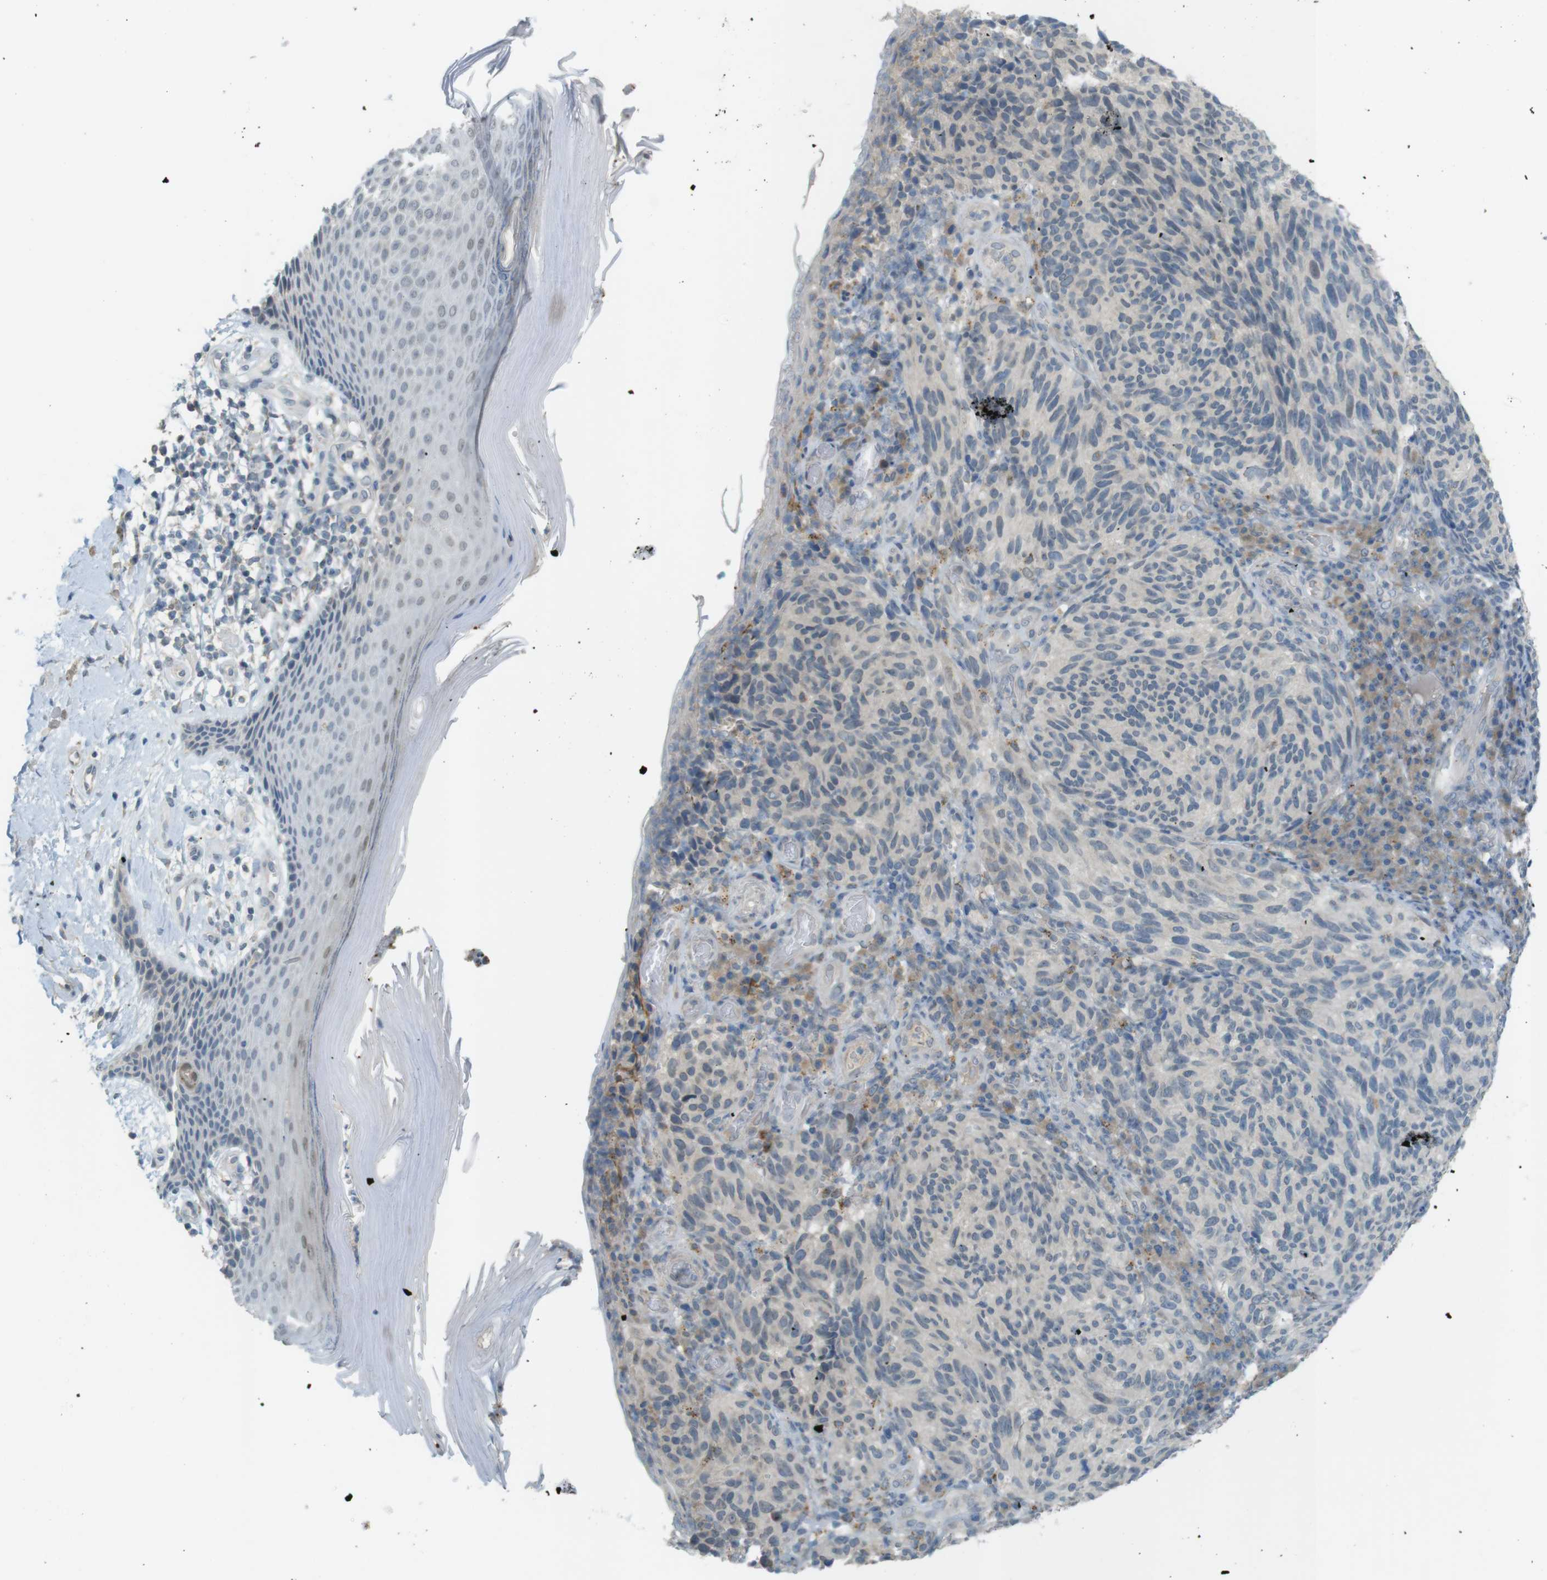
{"staining": {"intensity": "moderate", "quantity": "<25%", "location": "cytoplasmic/membranous"}, "tissue": "melanoma", "cell_type": "Tumor cells", "image_type": "cancer", "snomed": [{"axis": "morphology", "description": "Malignant melanoma, NOS"}, {"axis": "topography", "description": "Skin"}], "caption": "A low amount of moderate cytoplasmic/membranous expression is identified in approximately <25% of tumor cells in melanoma tissue.", "gene": "UGT8", "patient": {"sex": "female", "age": 73}}